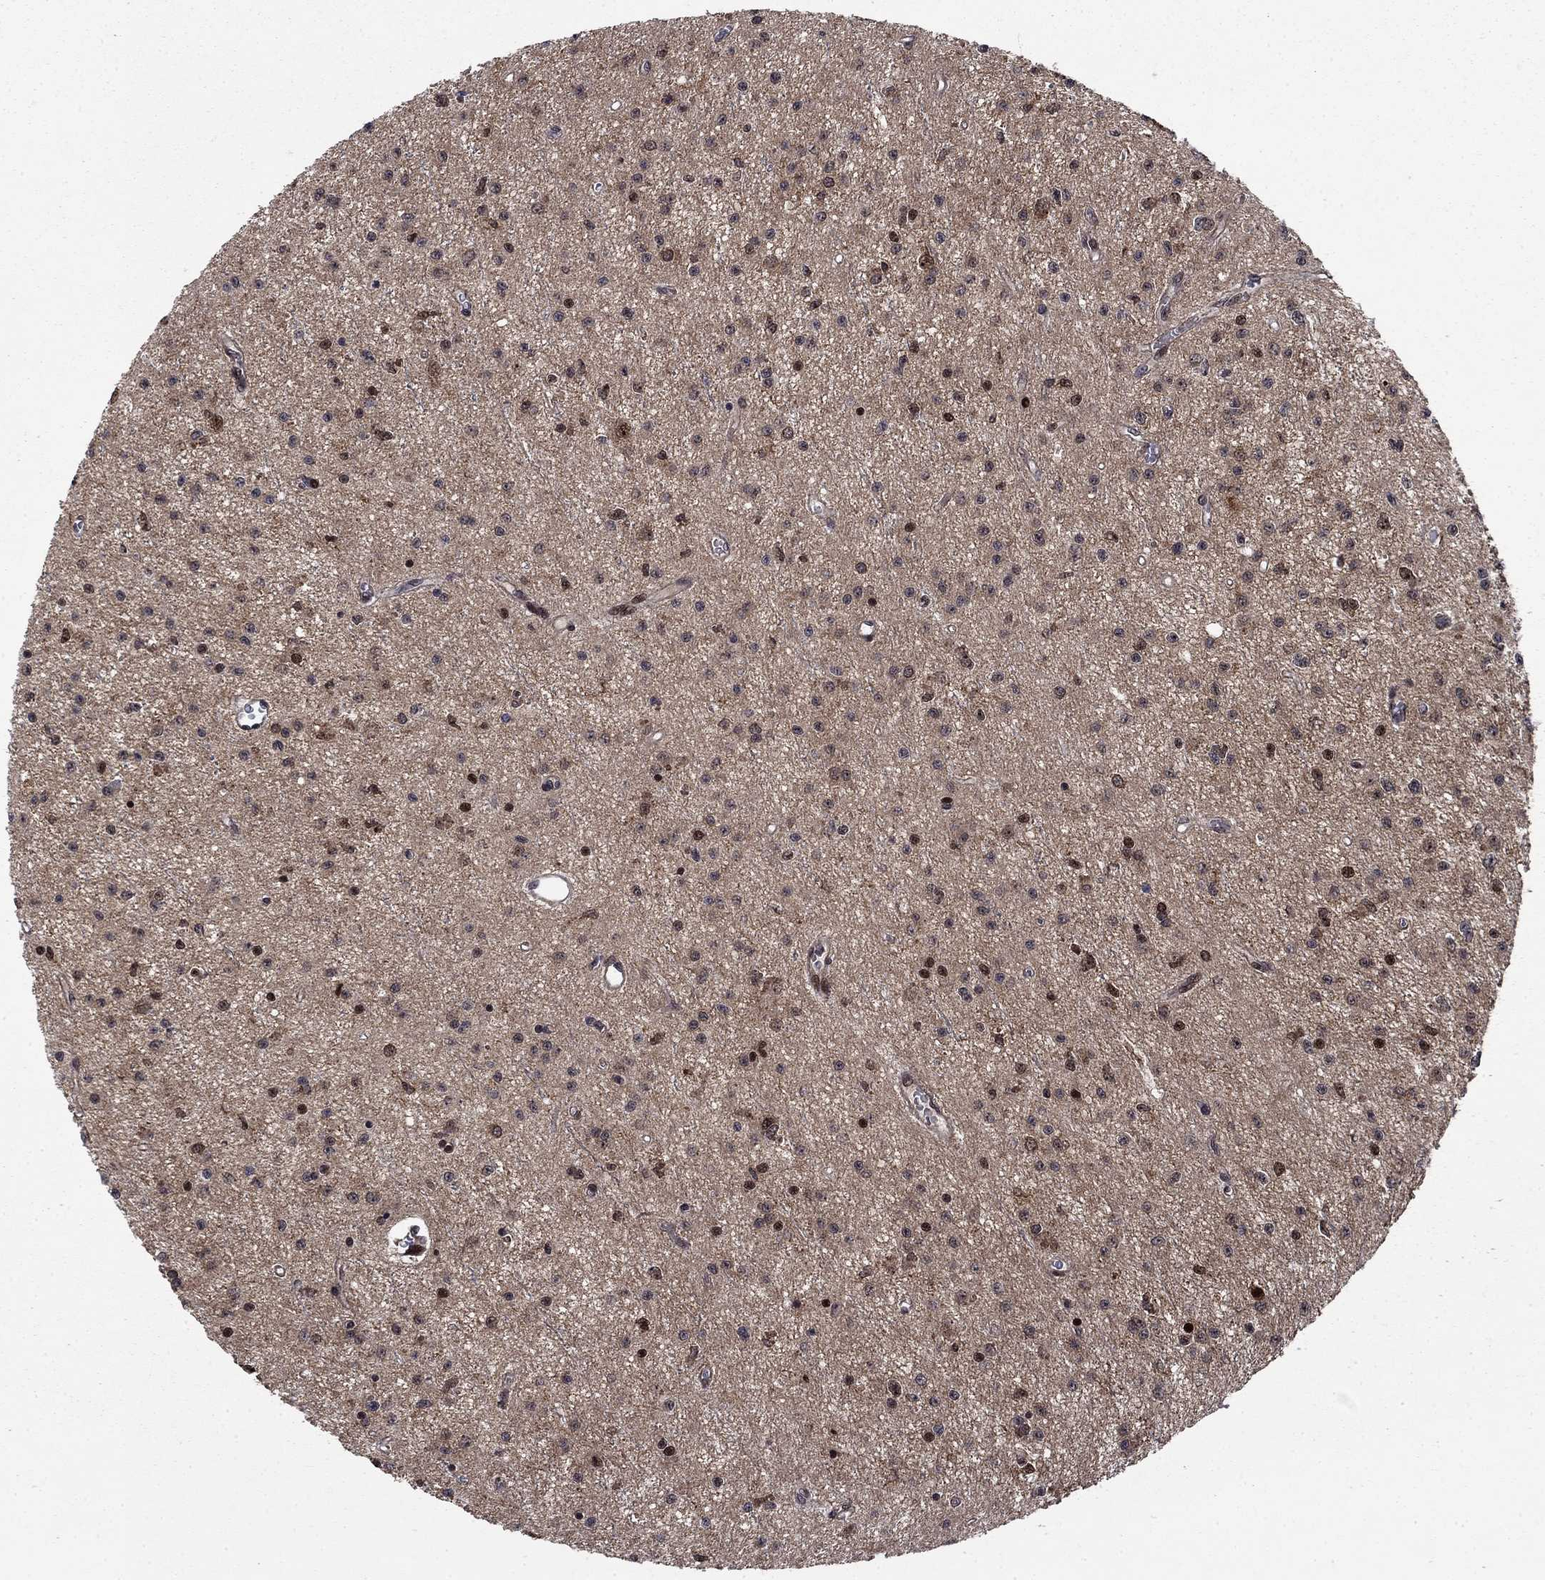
{"staining": {"intensity": "strong", "quantity": "<25%", "location": "cytoplasmic/membranous"}, "tissue": "glioma", "cell_type": "Tumor cells", "image_type": "cancer", "snomed": [{"axis": "morphology", "description": "Glioma, malignant, Low grade"}, {"axis": "topography", "description": "Brain"}], "caption": "Immunohistochemical staining of malignant glioma (low-grade) displays medium levels of strong cytoplasmic/membranous protein staining in about <25% of tumor cells.", "gene": "AGTPBP1", "patient": {"sex": "female", "age": 45}}